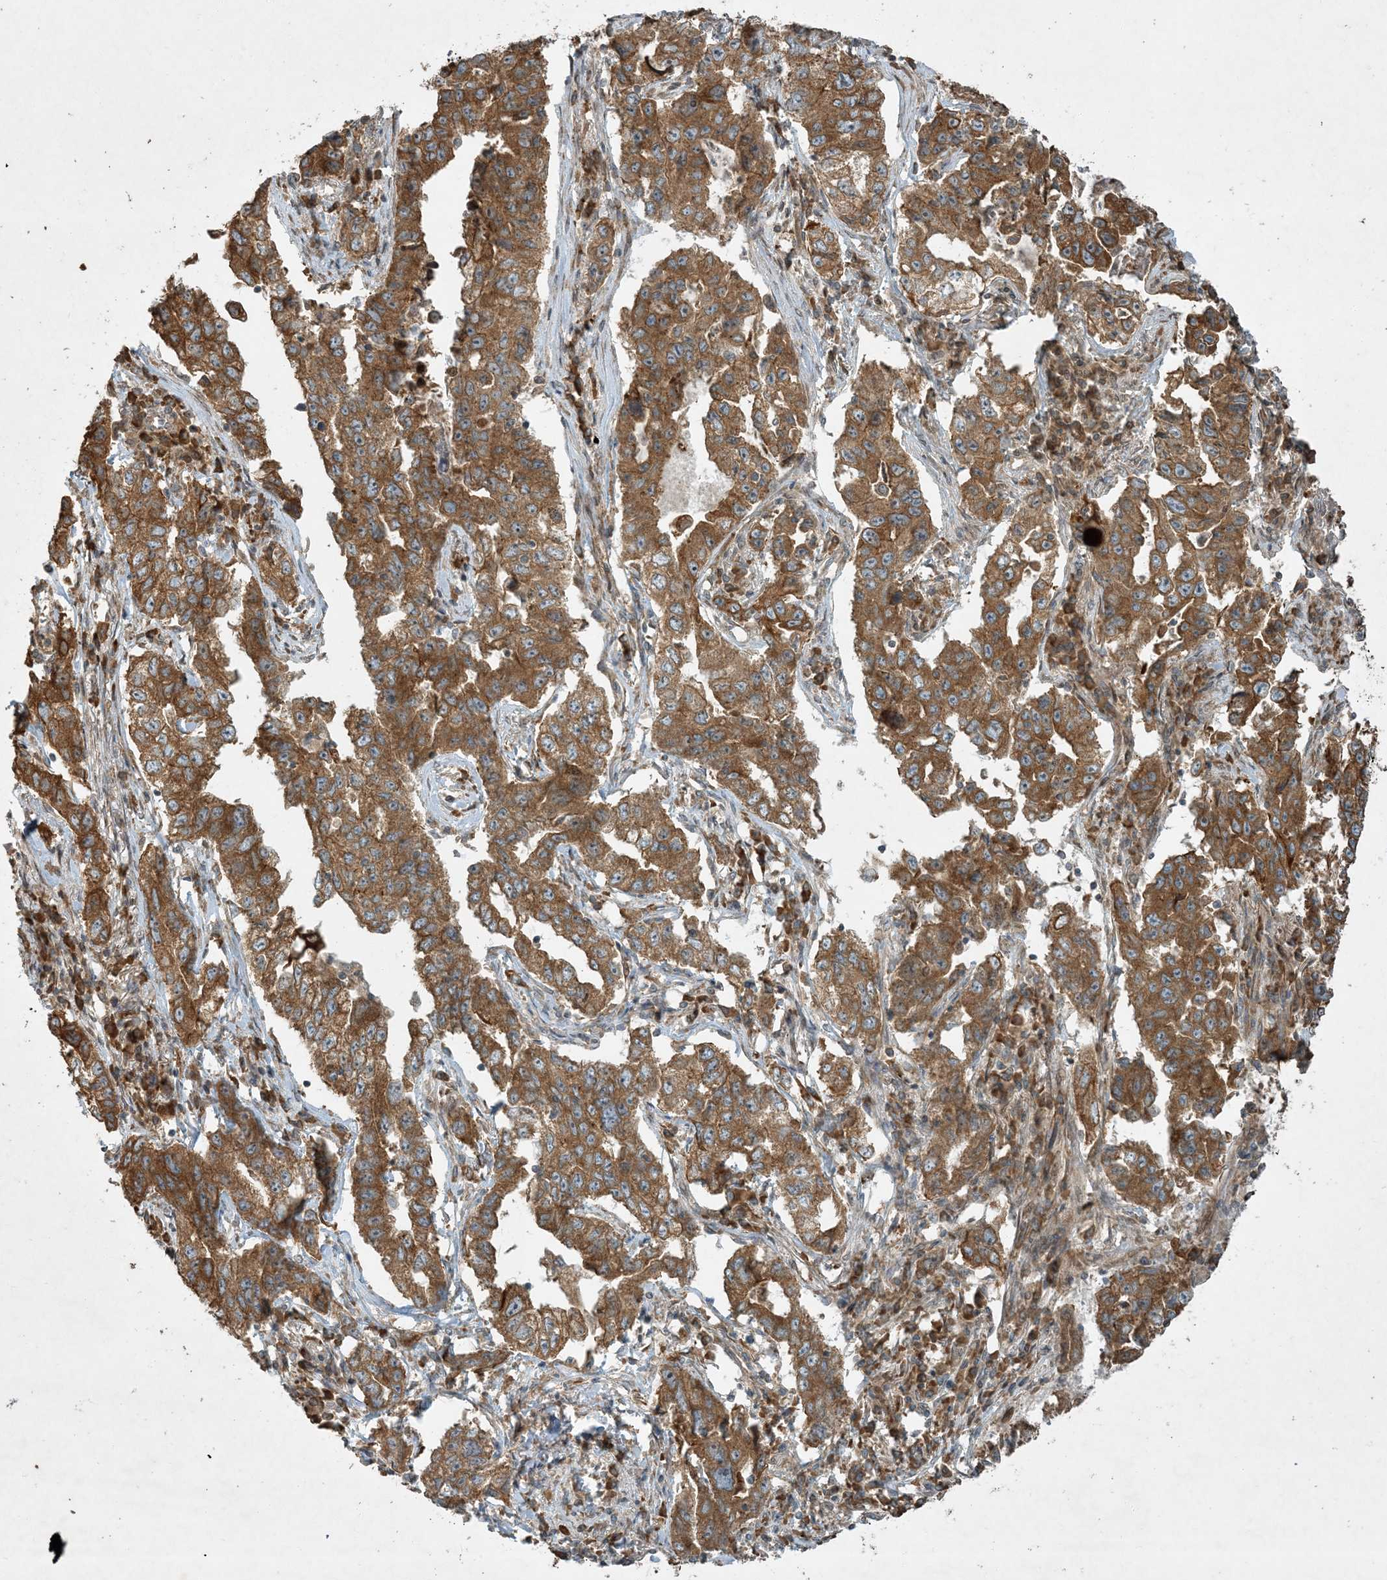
{"staining": {"intensity": "moderate", "quantity": ">75%", "location": "cytoplasmic/membranous"}, "tissue": "lung cancer", "cell_type": "Tumor cells", "image_type": "cancer", "snomed": [{"axis": "morphology", "description": "Adenocarcinoma, NOS"}, {"axis": "topography", "description": "Lung"}], "caption": "Protein expression analysis of human lung adenocarcinoma reveals moderate cytoplasmic/membranous staining in approximately >75% of tumor cells. (DAB IHC with brightfield microscopy, high magnification).", "gene": "COMMD8", "patient": {"sex": "female", "age": 51}}